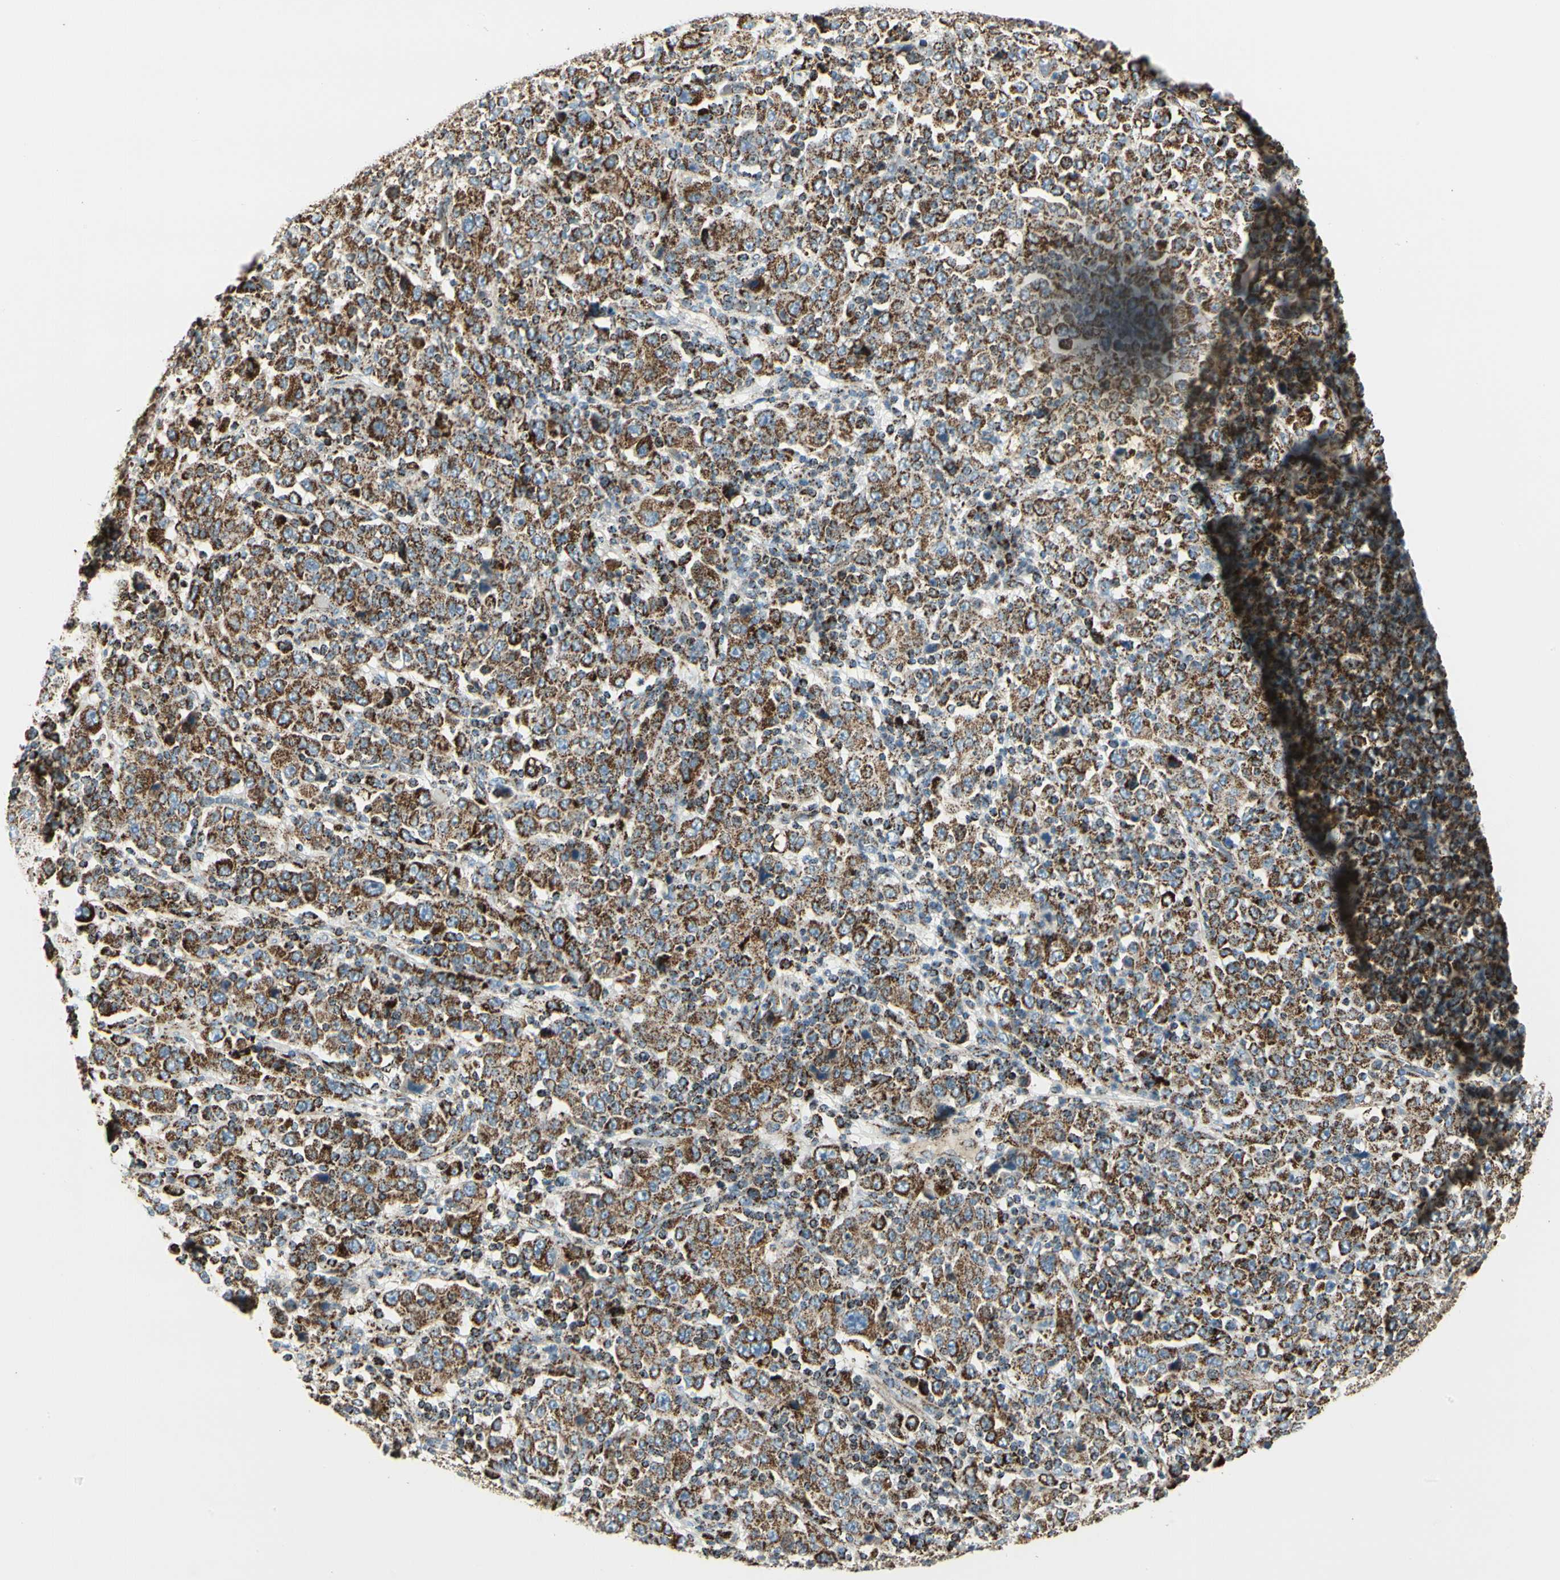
{"staining": {"intensity": "strong", "quantity": ">75%", "location": "cytoplasmic/membranous"}, "tissue": "stomach cancer", "cell_type": "Tumor cells", "image_type": "cancer", "snomed": [{"axis": "morphology", "description": "Normal tissue, NOS"}, {"axis": "morphology", "description": "Adenocarcinoma, NOS"}, {"axis": "topography", "description": "Stomach, upper"}, {"axis": "topography", "description": "Stomach"}], "caption": "Immunohistochemical staining of stomach adenocarcinoma exhibits high levels of strong cytoplasmic/membranous staining in about >75% of tumor cells. (DAB = brown stain, brightfield microscopy at high magnification).", "gene": "ME2", "patient": {"sex": "male", "age": 59}}